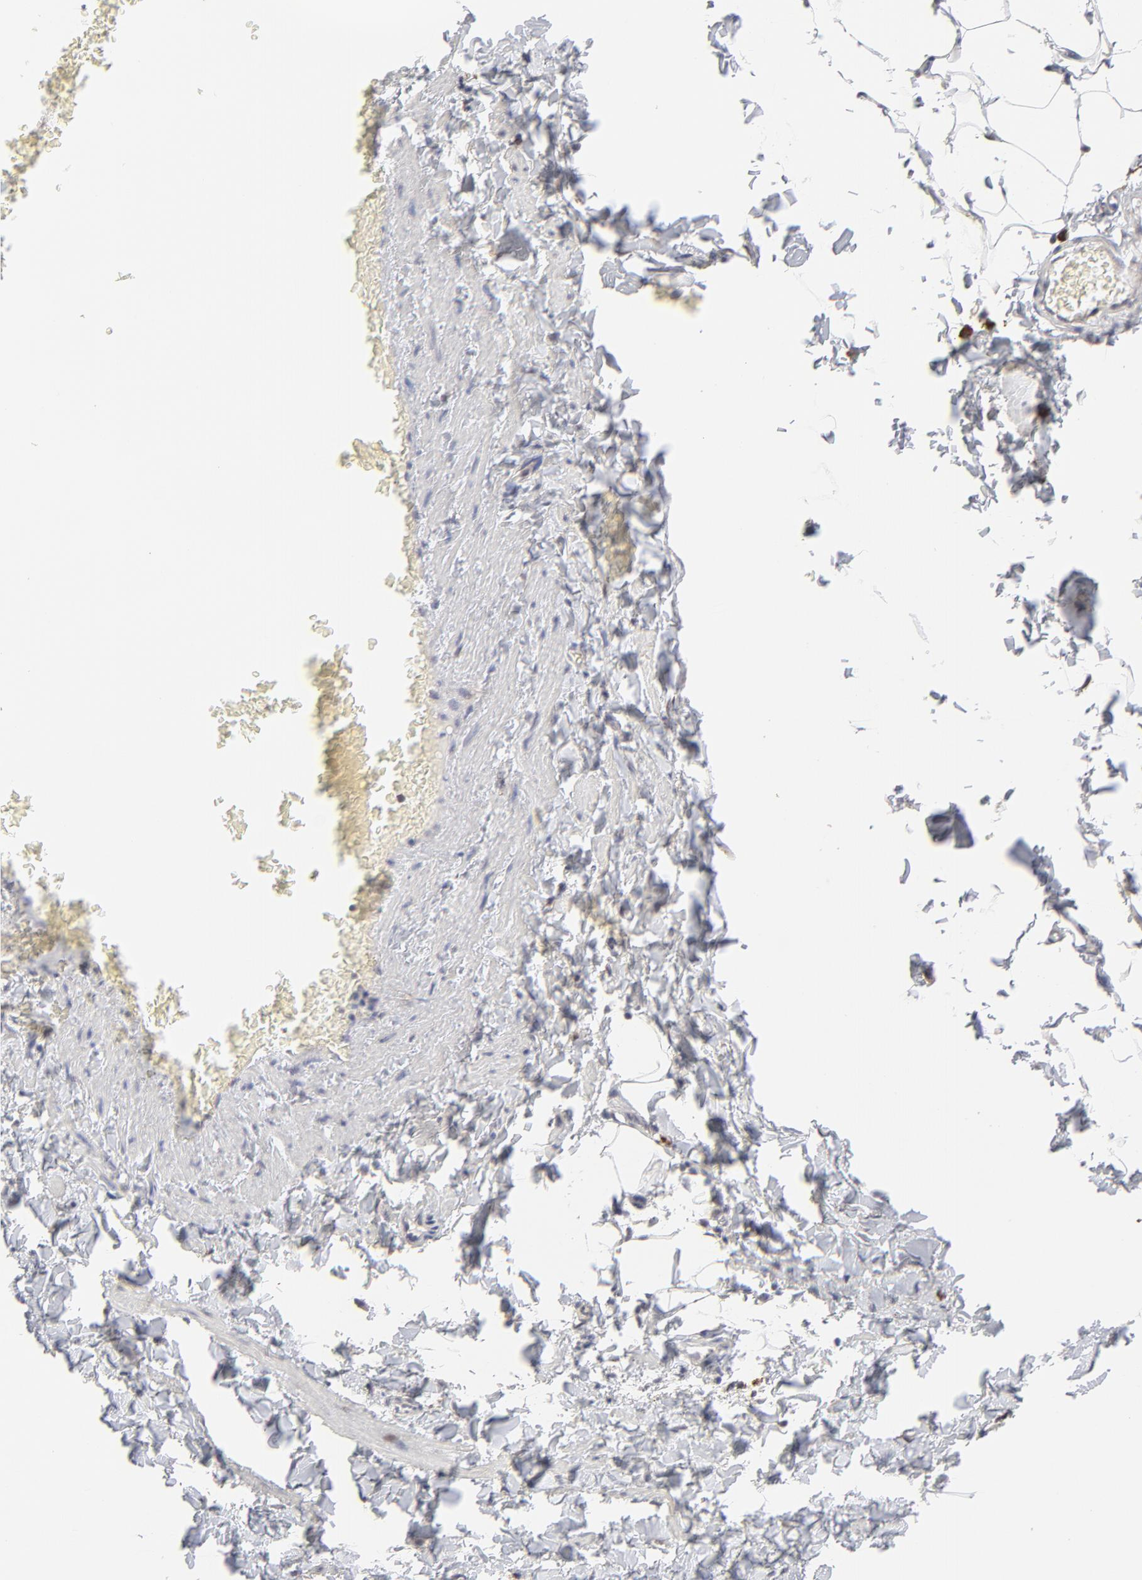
{"staining": {"intensity": "negative", "quantity": "none", "location": "none"}, "tissue": "adipose tissue", "cell_type": "Adipocytes", "image_type": "normal", "snomed": [{"axis": "morphology", "description": "Normal tissue, NOS"}, {"axis": "topography", "description": "Vascular tissue"}], "caption": "This image is of unremarkable adipose tissue stained with IHC to label a protein in brown with the nuclei are counter-stained blue. There is no positivity in adipocytes. (Brightfield microscopy of DAB (3,3'-diaminobenzidine) immunohistochemistry at high magnification).", "gene": "NBN", "patient": {"sex": "male", "age": 41}}